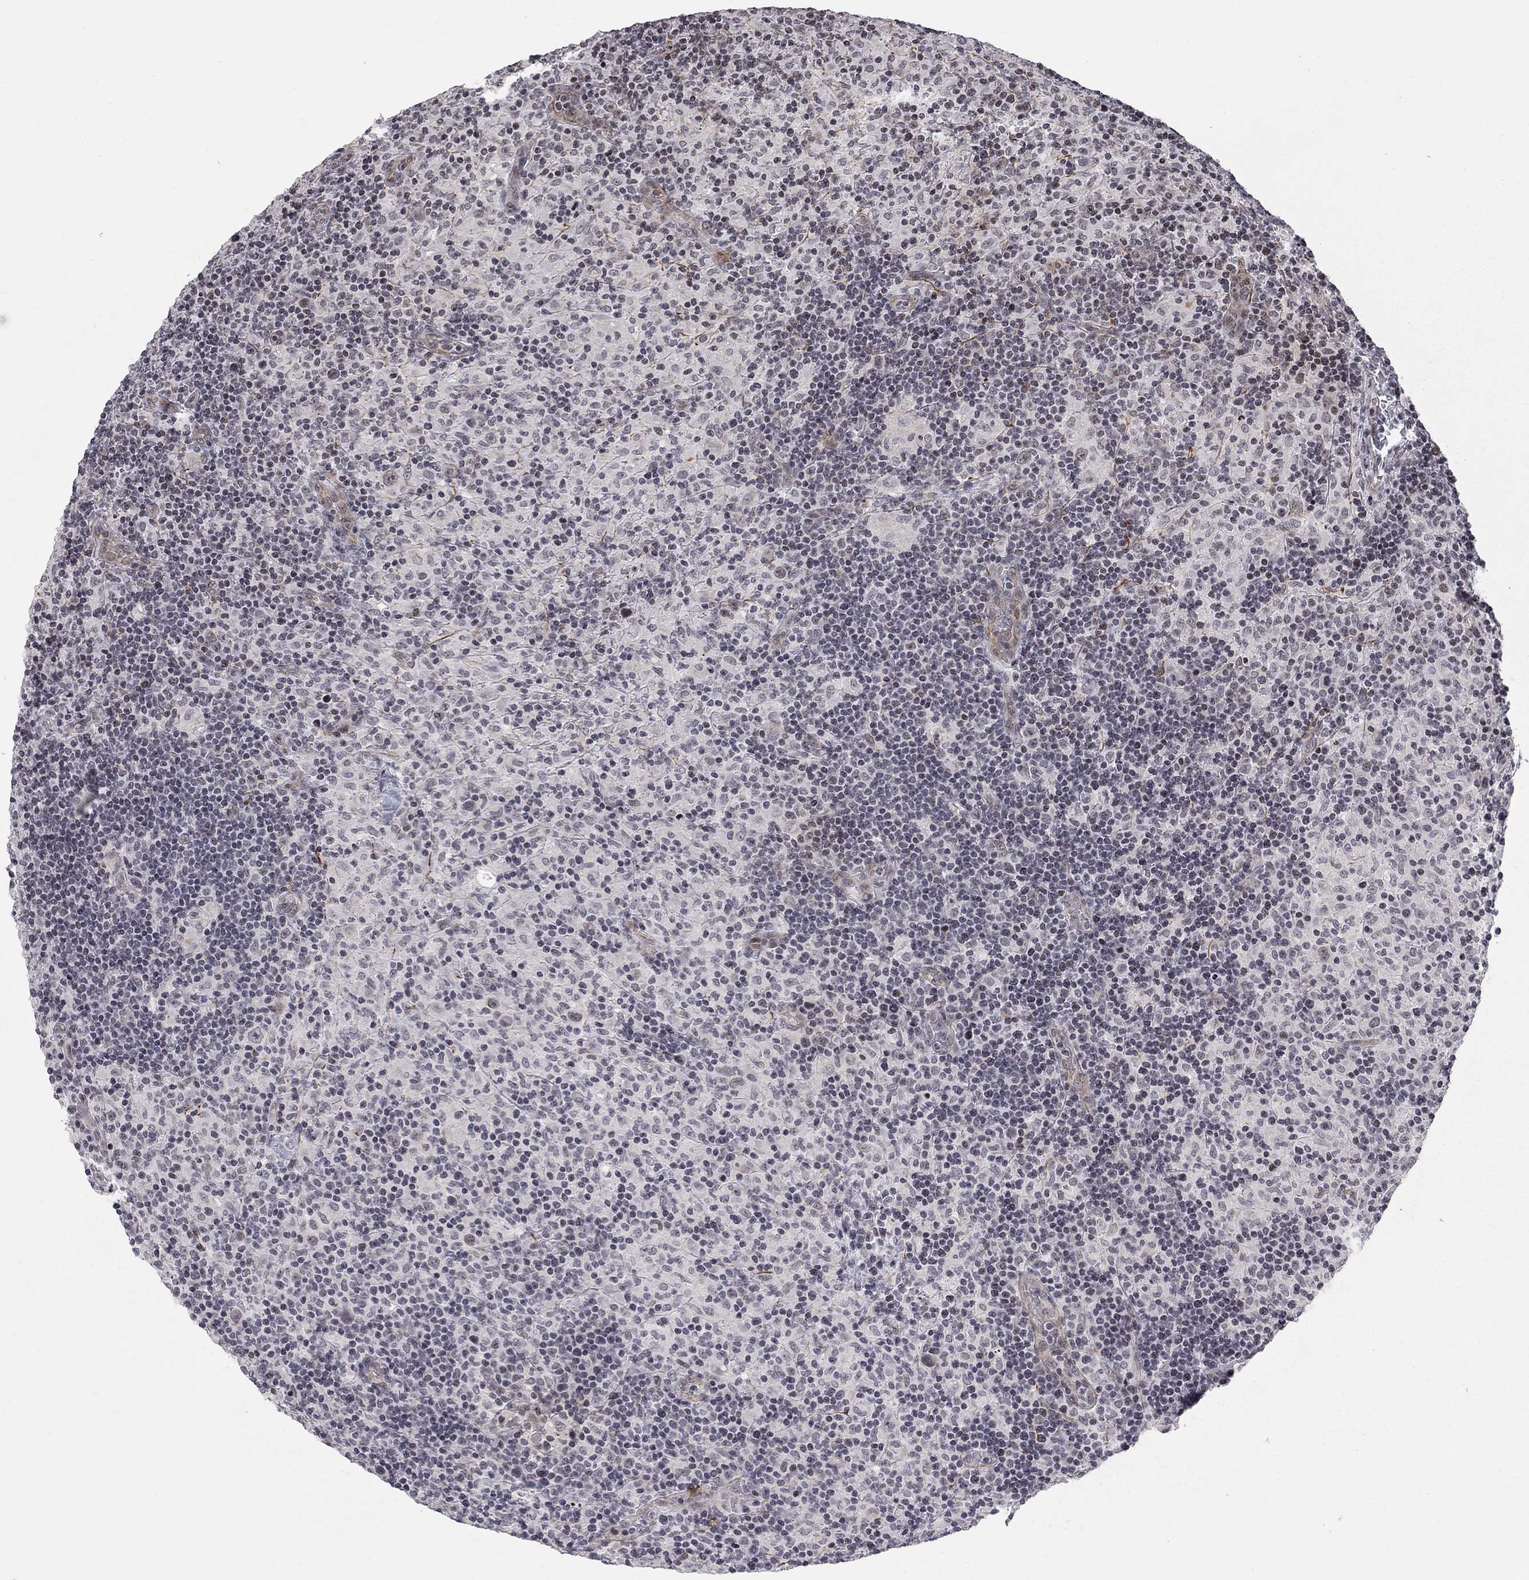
{"staining": {"intensity": "negative", "quantity": "none", "location": "none"}, "tissue": "lymphoma", "cell_type": "Tumor cells", "image_type": "cancer", "snomed": [{"axis": "morphology", "description": "Hodgkin's disease, NOS"}, {"axis": "topography", "description": "Lymph node"}], "caption": "The immunohistochemistry (IHC) histopathology image has no significant positivity in tumor cells of Hodgkin's disease tissue.", "gene": "MTNR1B", "patient": {"sex": "male", "age": 70}}